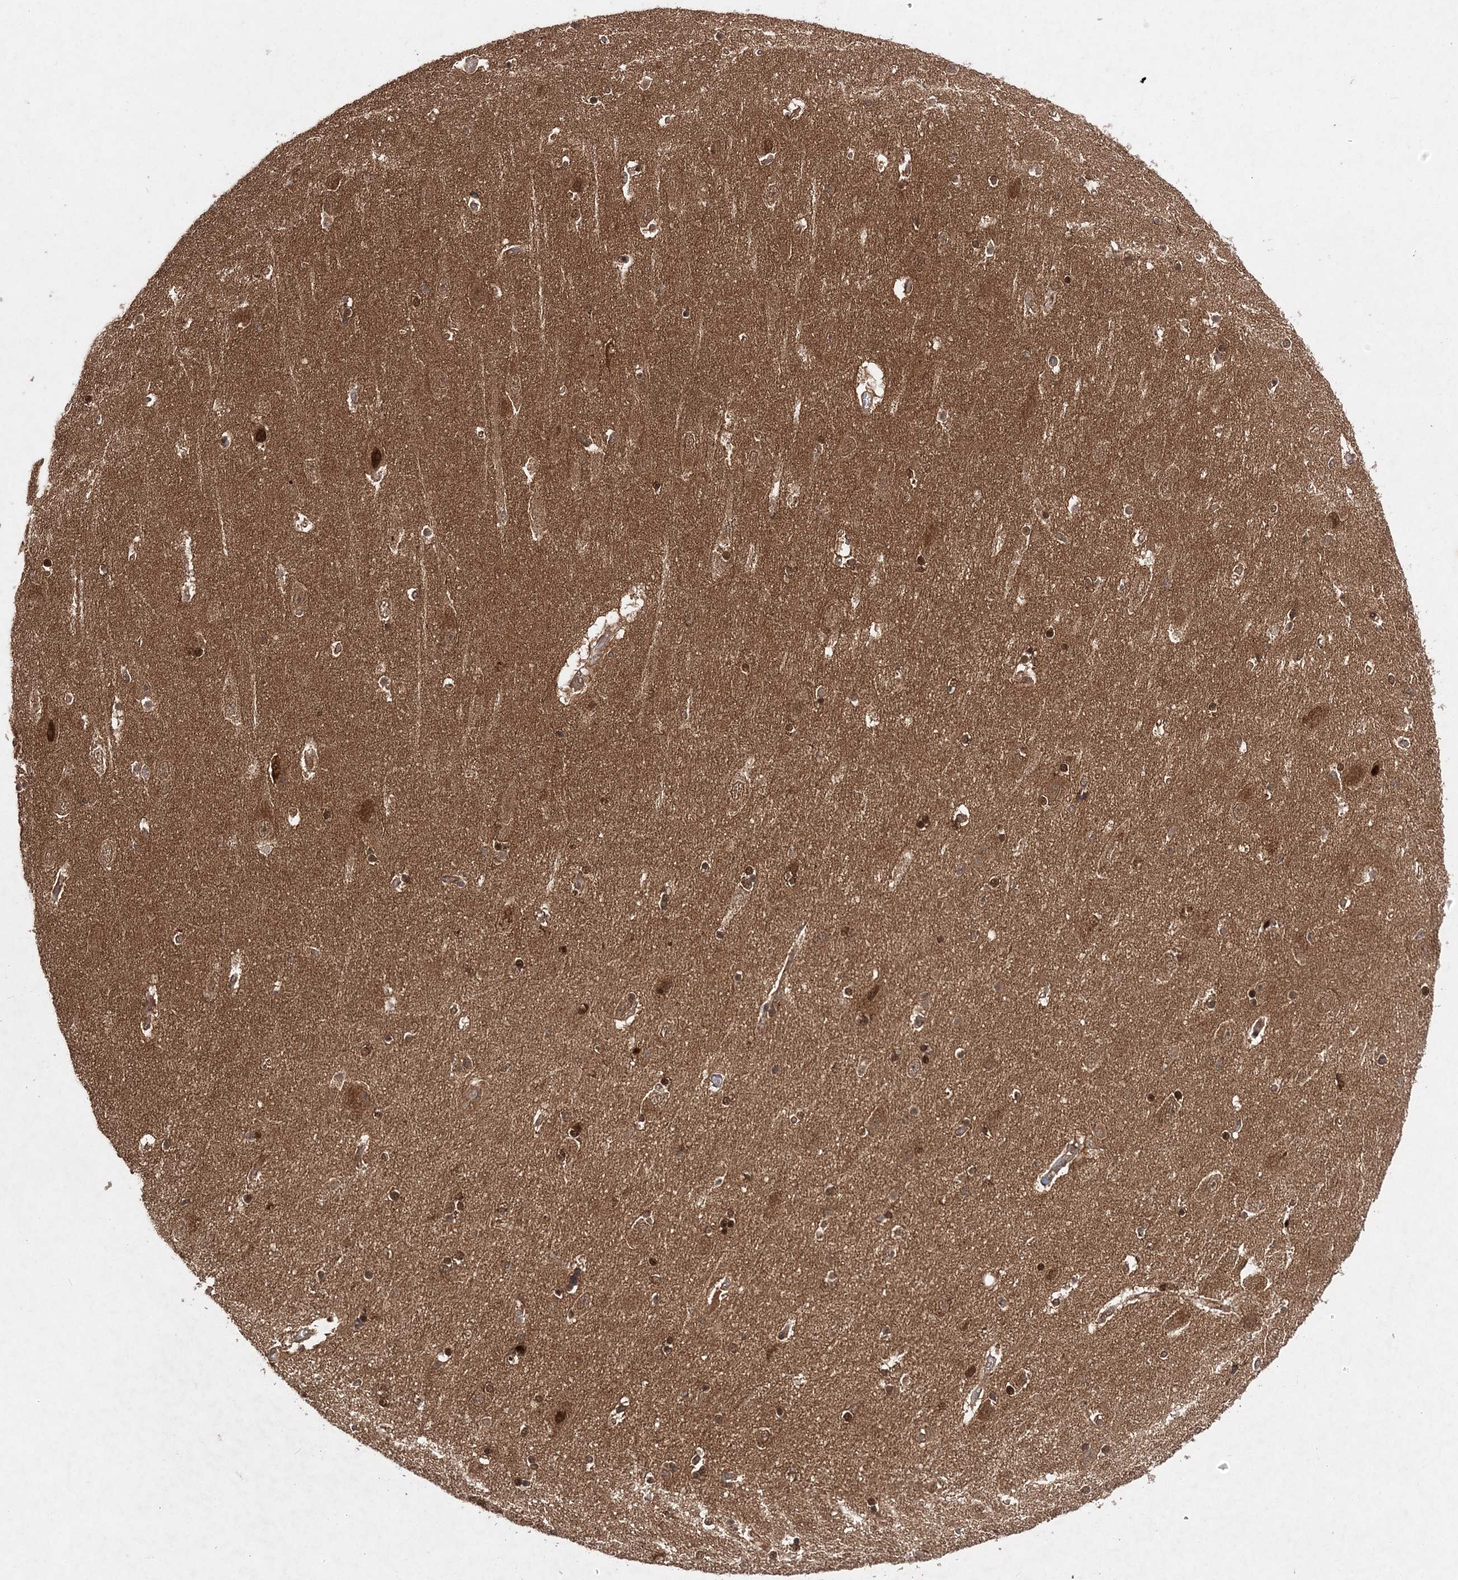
{"staining": {"intensity": "moderate", "quantity": ">75%", "location": "cytoplasmic/membranous,nuclear"}, "tissue": "hippocampus", "cell_type": "Glial cells", "image_type": "normal", "snomed": [{"axis": "morphology", "description": "Normal tissue, NOS"}, {"axis": "topography", "description": "Hippocampus"}], "caption": "A medium amount of moderate cytoplasmic/membranous,nuclear staining is present in about >75% of glial cells in unremarkable hippocampus. The staining was performed using DAB to visualize the protein expression in brown, while the nuclei were stained in blue with hematoxylin (Magnification: 20x).", "gene": "NIF3L1", "patient": {"sex": "female", "age": 54}}